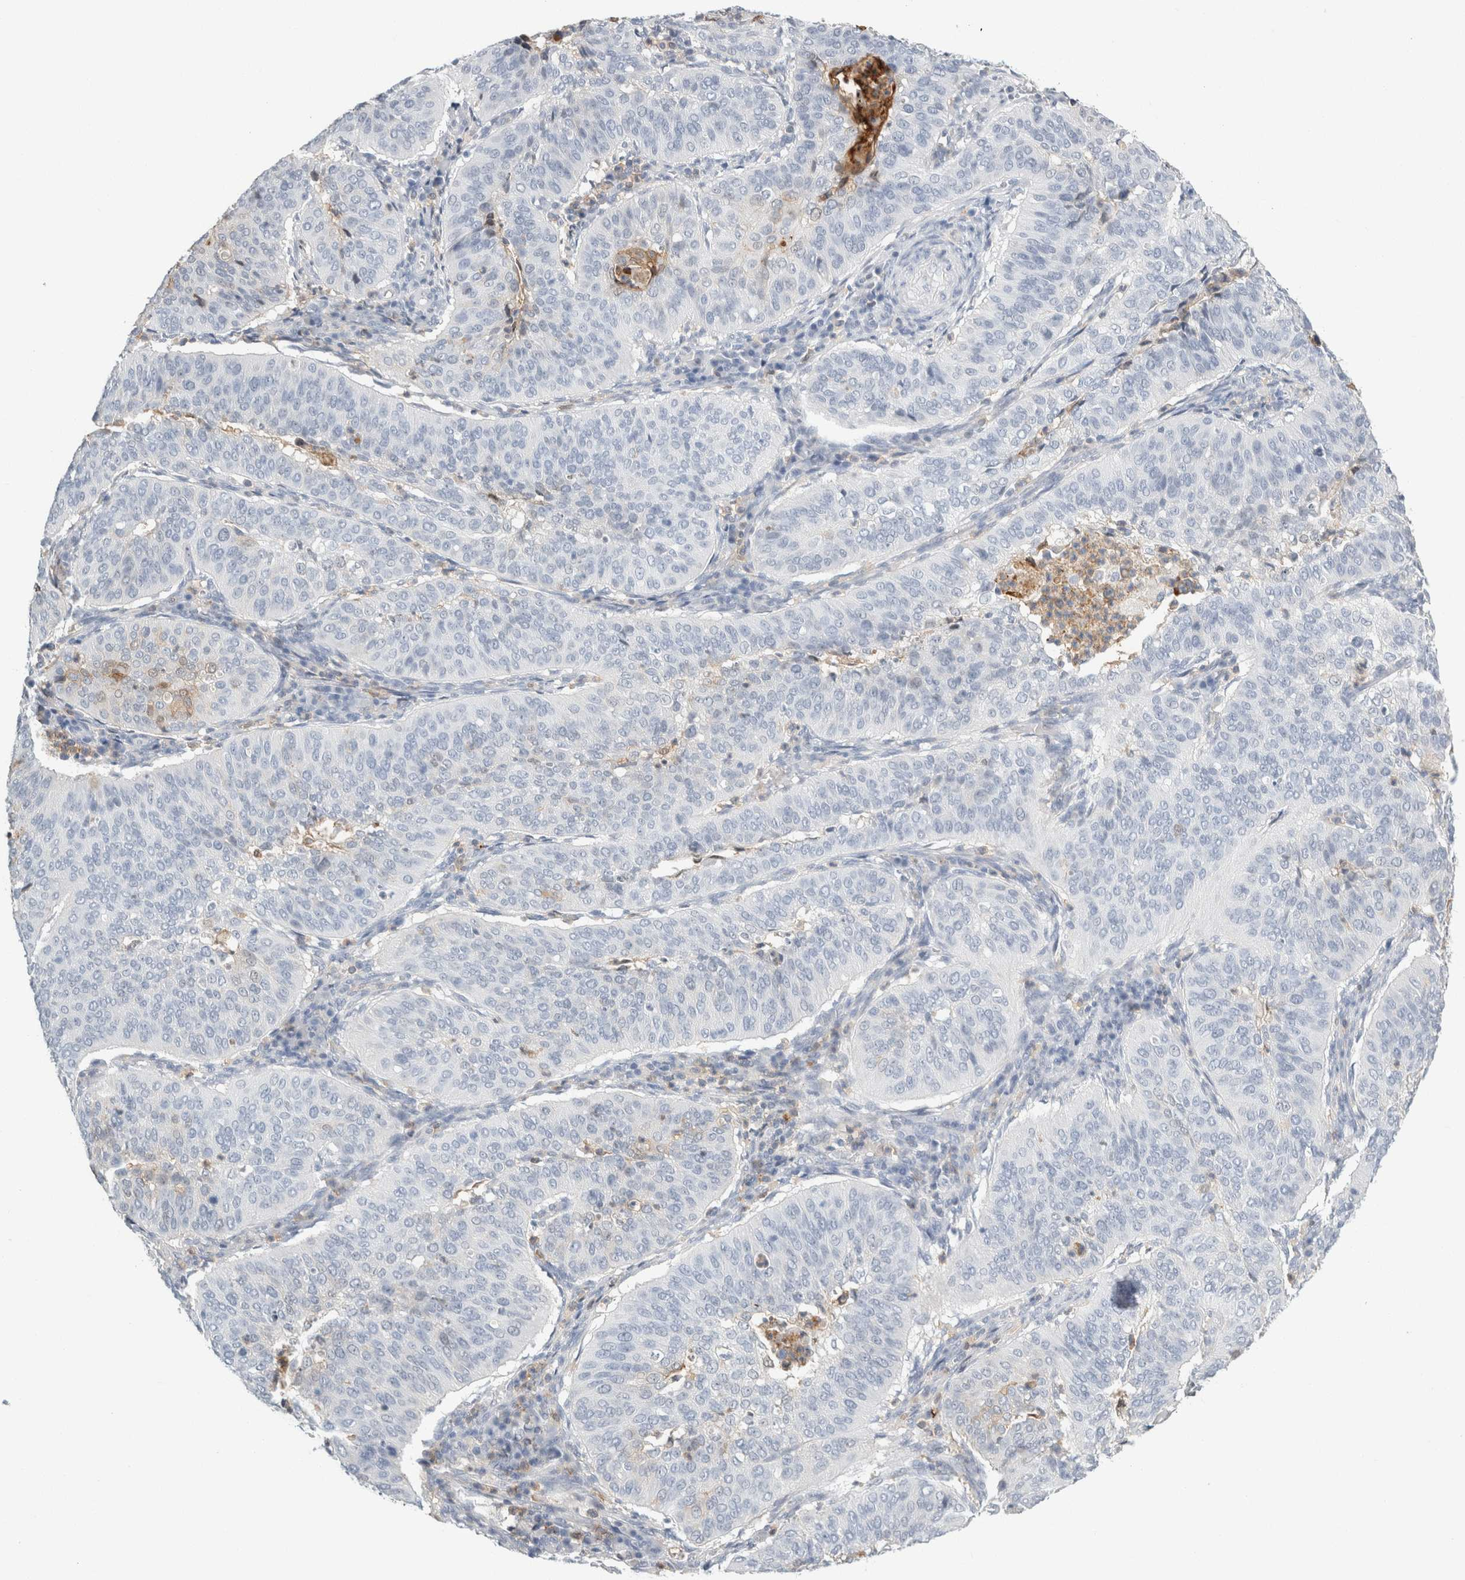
{"staining": {"intensity": "negative", "quantity": "none", "location": "none"}, "tissue": "cervical cancer", "cell_type": "Tumor cells", "image_type": "cancer", "snomed": [{"axis": "morphology", "description": "Normal tissue, NOS"}, {"axis": "morphology", "description": "Squamous cell carcinoma, NOS"}, {"axis": "topography", "description": "Cervix"}], "caption": "High magnification brightfield microscopy of cervical cancer stained with DAB (brown) and counterstained with hematoxylin (blue): tumor cells show no significant positivity.", "gene": "P2RY2", "patient": {"sex": "female", "age": 39}}